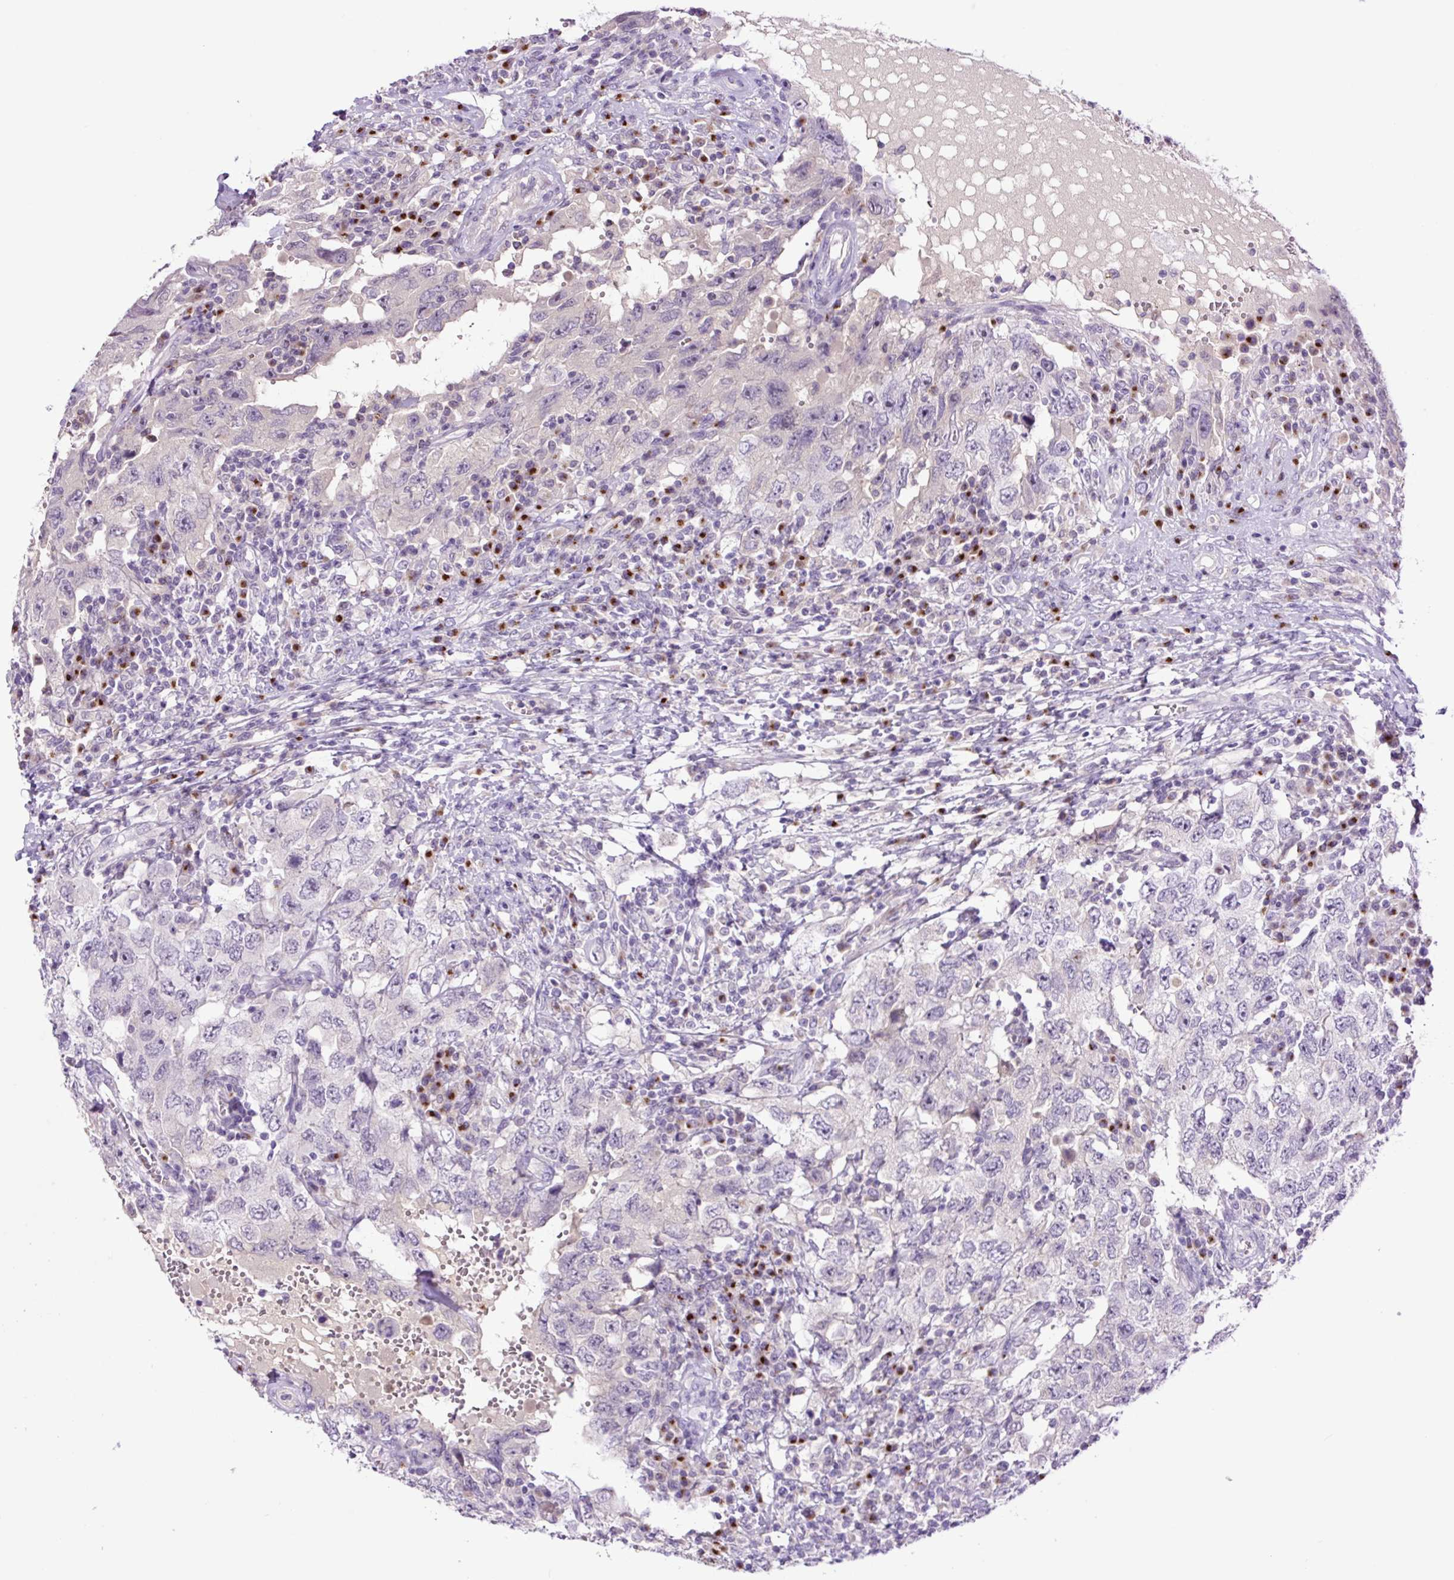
{"staining": {"intensity": "negative", "quantity": "none", "location": "none"}, "tissue": "testis cancer", "cell_type": "Tumor cells", "image_type": "cancer", "snomed": [{"axis": "morphology", "description": "Carcinoma, Embryonal, NOS"}, {"axis": "topography", "description": "Testis"}], "caption": "DAB immunohistochemical staining of testis embryonal carcinoma exhibits no significant staining in tumor cells.", "gene": "MFSD3", "patient": {"sex": "male", "age": 26}}